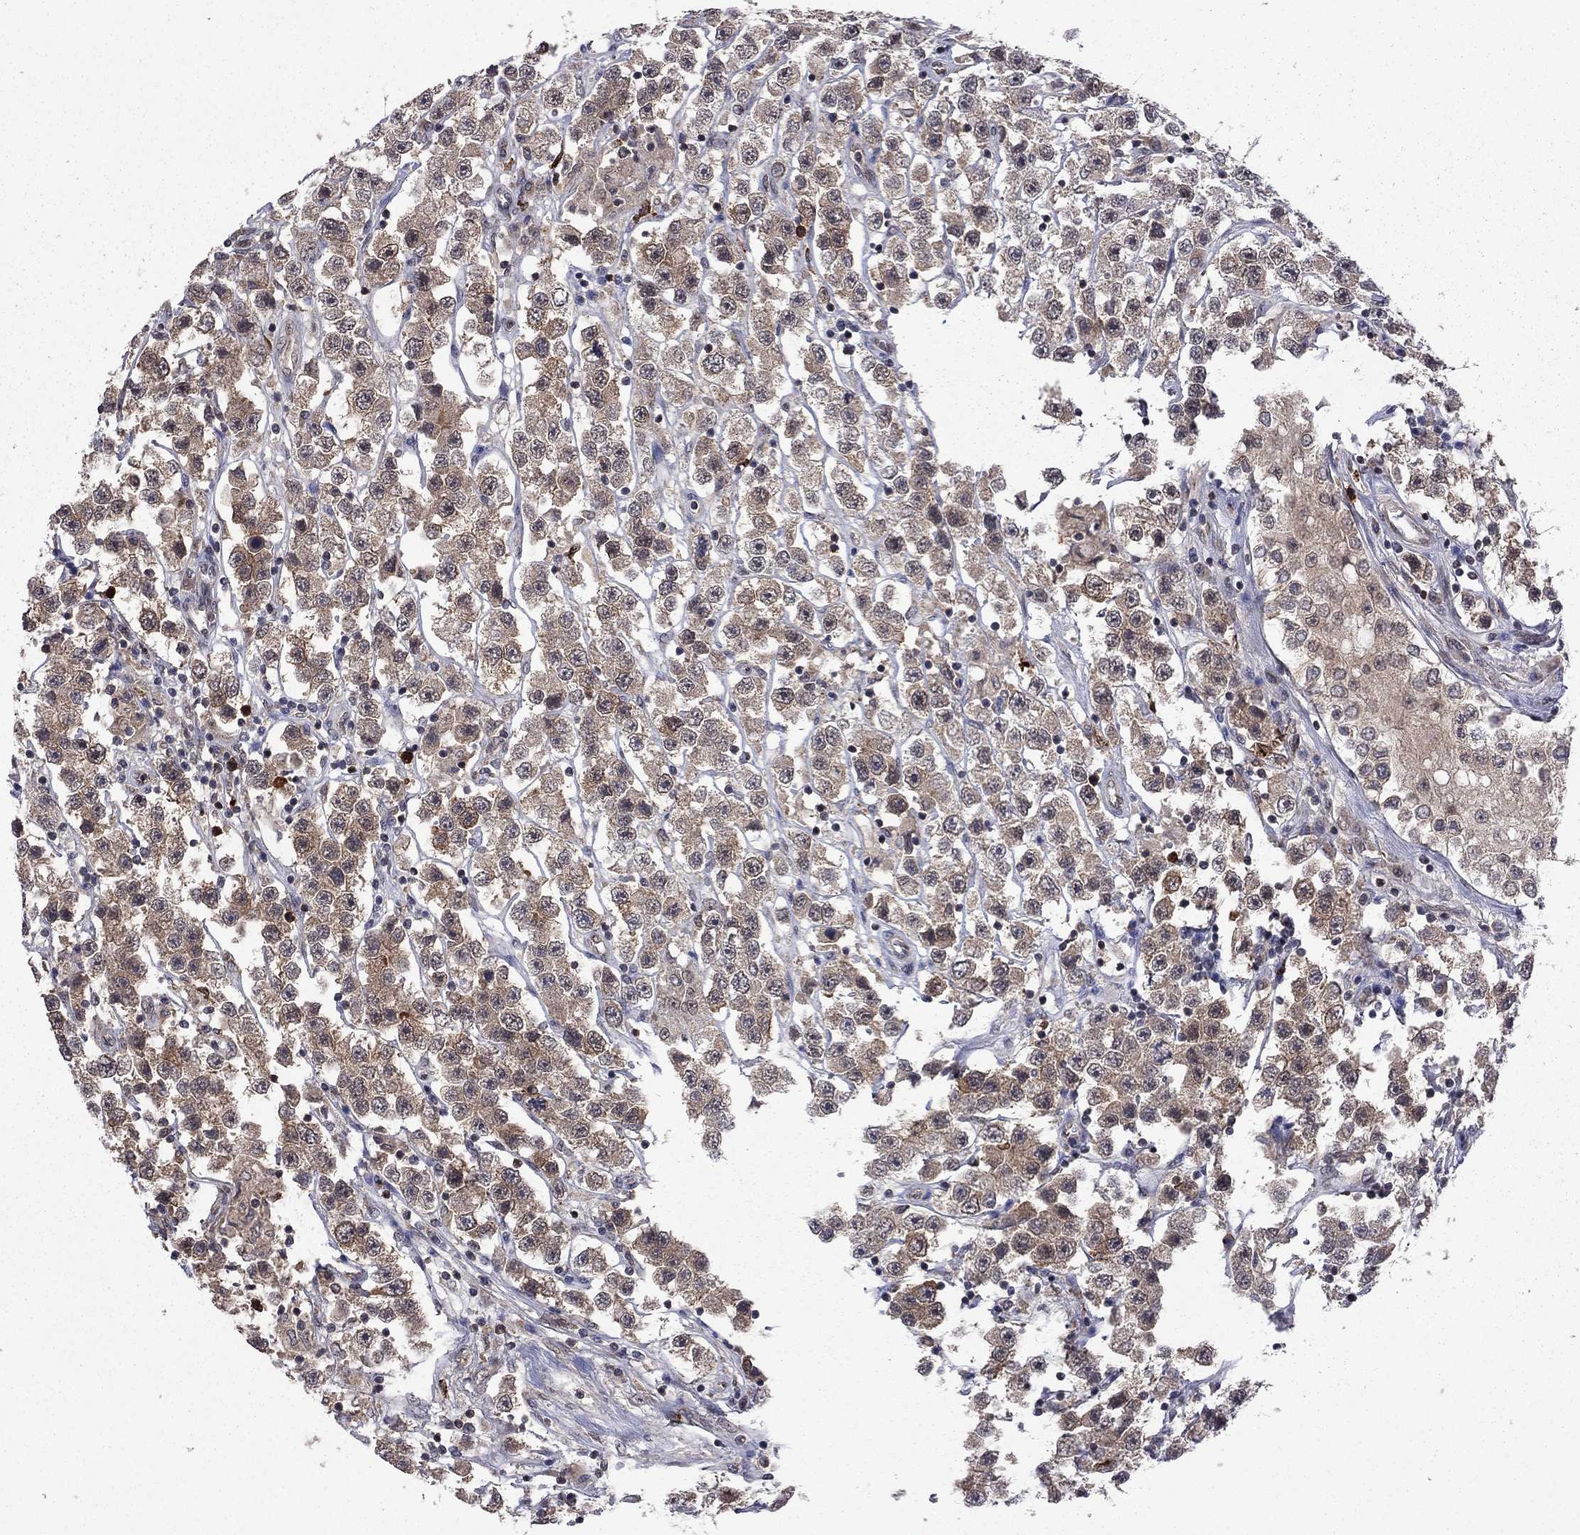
{"staining": {"intensity": "moderate", "quantity": "25%-75%", "location": "cytoplasmic/membranous"}, "tissue": "testis cancer", "cell_type": "Tumor cells", "image_type": "cancer", "snomed": [{"axis": "morphology", "description": "Seminoma, NOS"}, {"axis": "topography", "description": "Testis"}], "caption": "There is medium levels of moderate cytoplasmic/membranous expression in tumor cells of testis cancer, as demonstrated by immunohistochemical staining (brown color).", "gene": "GPAA1", "patient": {"sex": "male", "age": 45}}